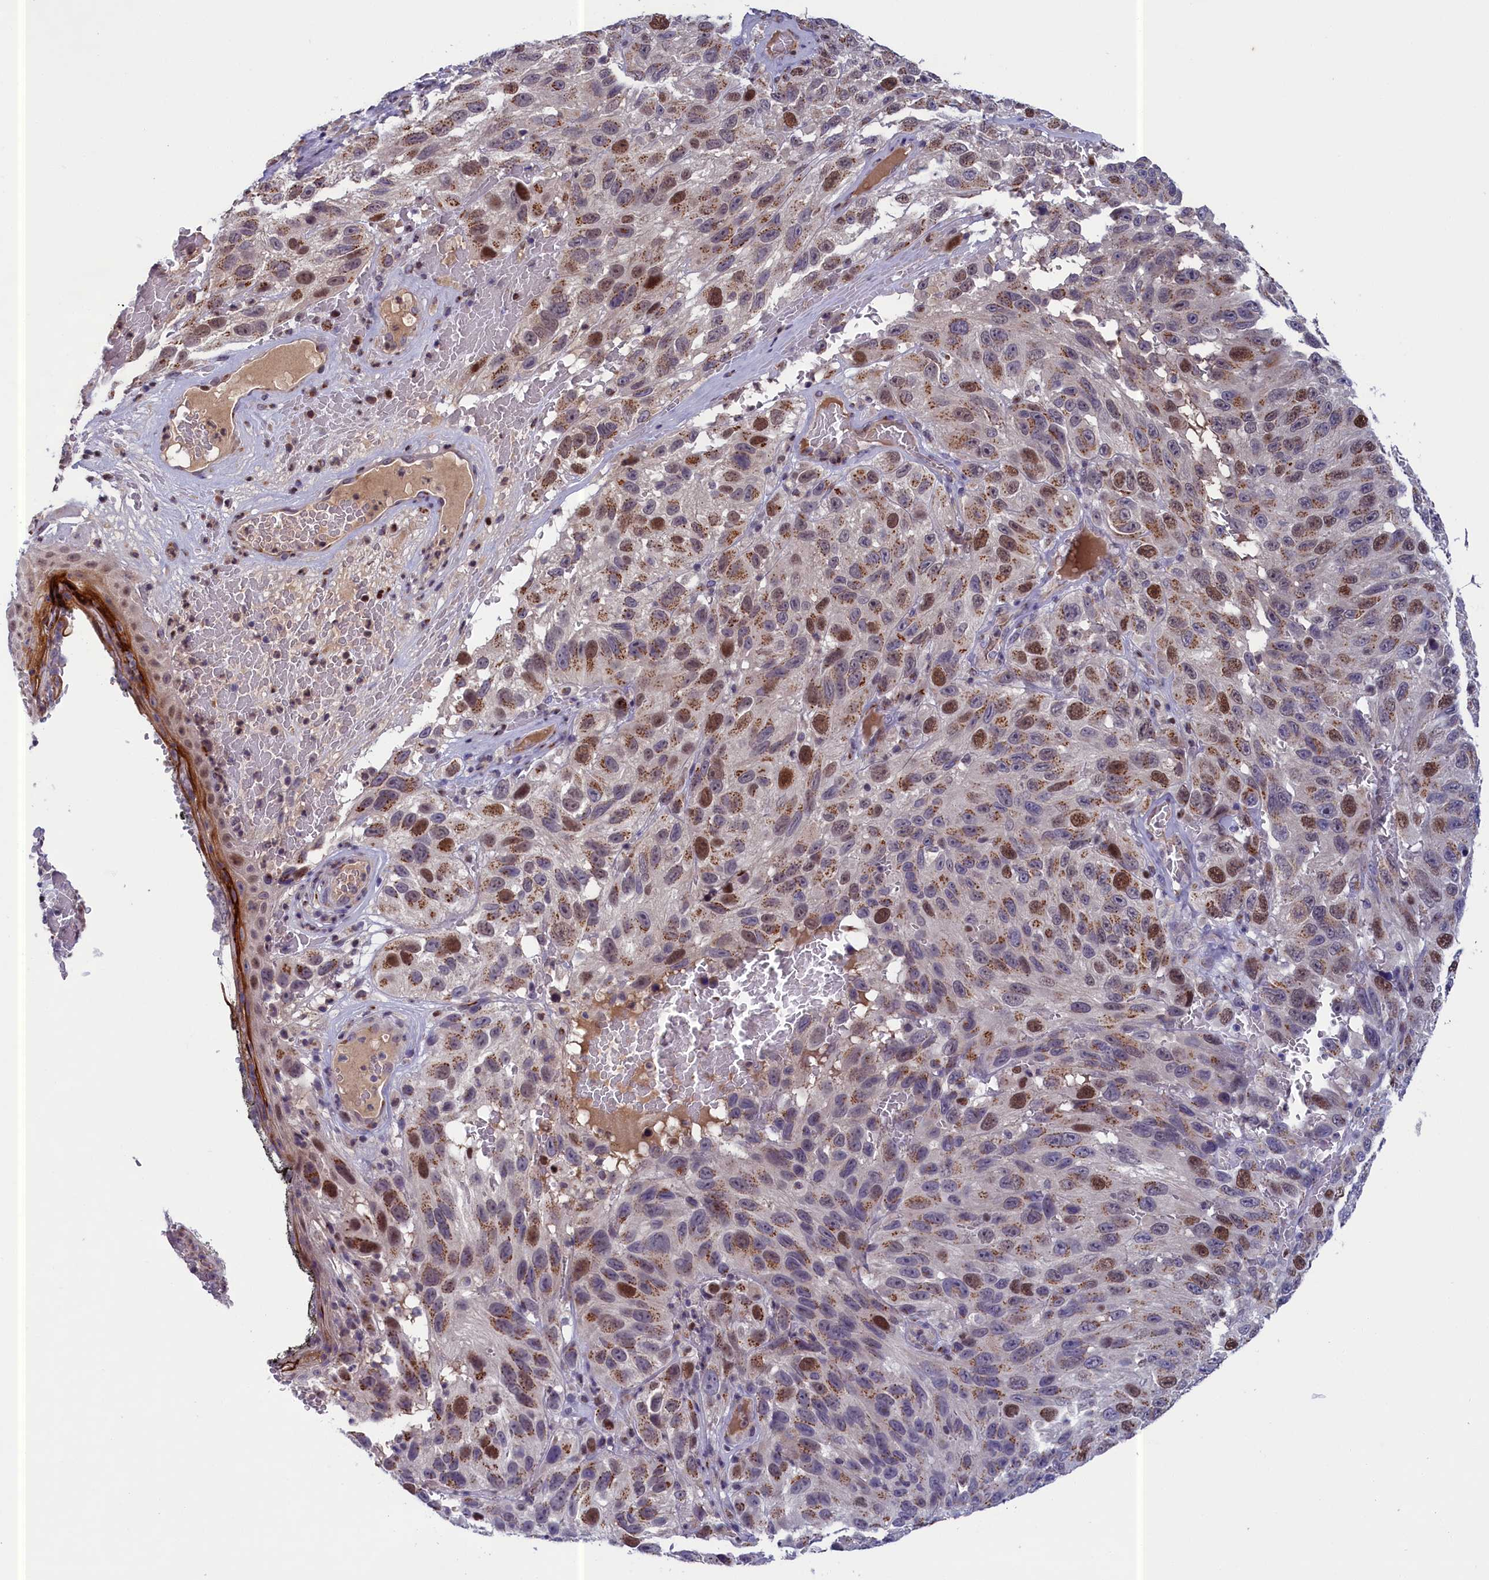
{"staining": {"intensity": "moderate", "quantity": "25%-75%", "location": "nuclear"}, "tissue": "melanoma", "cell_type": "Tumor cells", "image_type": "cancer", "snomed": [{"axis": "morphology", "description": "Malignant melanoma, NOS"}, {"axis": "topography", "description": "Skin"}], "caption": "DAB (3,3'-diaminobenzidine) immunohistochemical staining of melanoma displays moderate nuclear protein positivity in about 25%-75% of tumor cells.", "gene": "LIG1", "patient": {"sex": "female", "age": 96}}